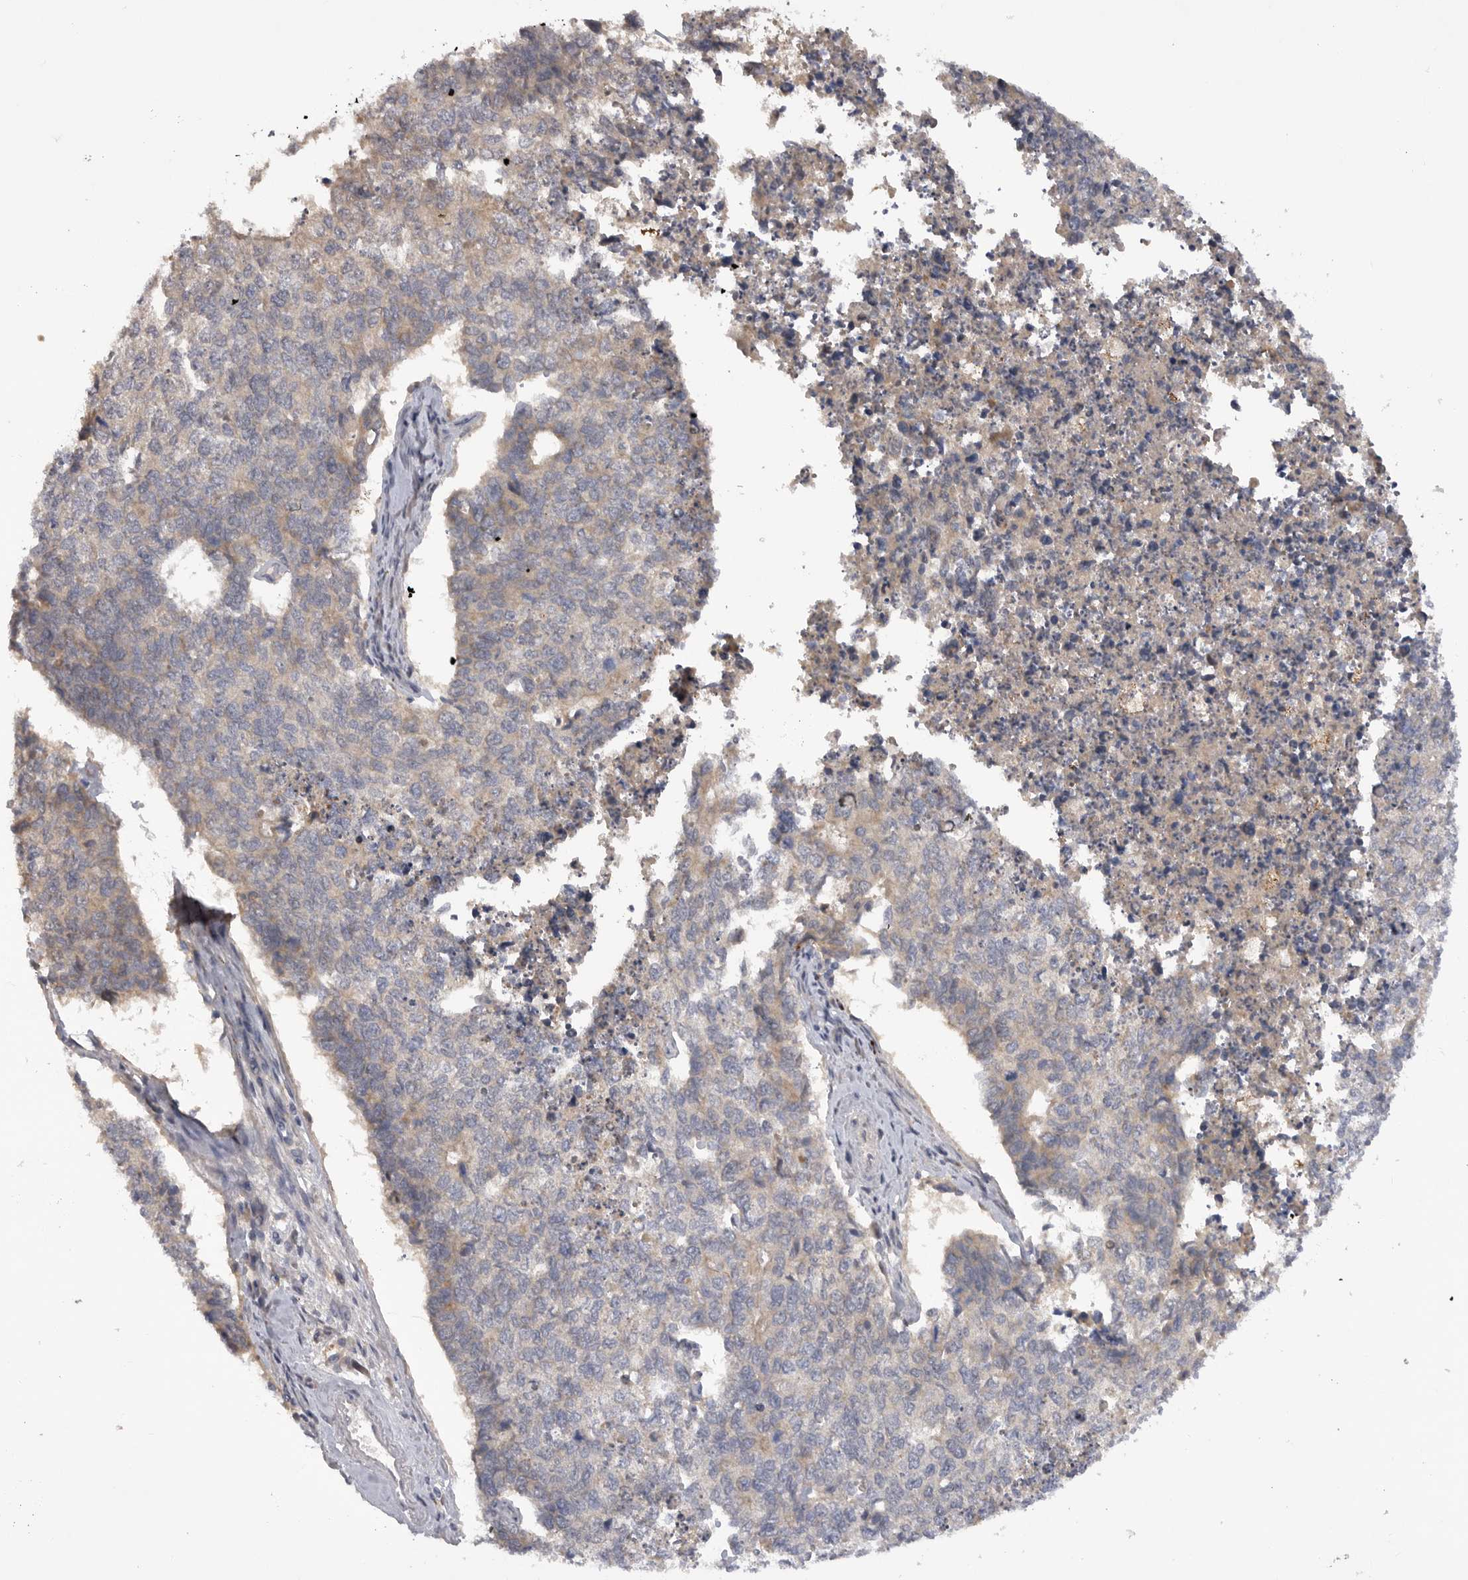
{"staining": {"intensity": "weak", "quantity": "<25%", "location": "cytoplasmic/membranous"}, "tissue": "cervical cancer", "cell_type": "Tumor cells", "image_type": "cancer", "snomed": [{"axis": "morphology", "description": "Squamous cell carcinoma, NOS"}, {"axis": "topography", "description": "Cervix"}], "caption": "There is no significant positivity in tumor cells of cervical squamous cell carcinoma. (DAB (3,3'-diaminobenzidine) immunohistochemistry with hematoxylin counter stain).", "gene": "DHDDS", "patient": {"sex": "female", "age": 63}}